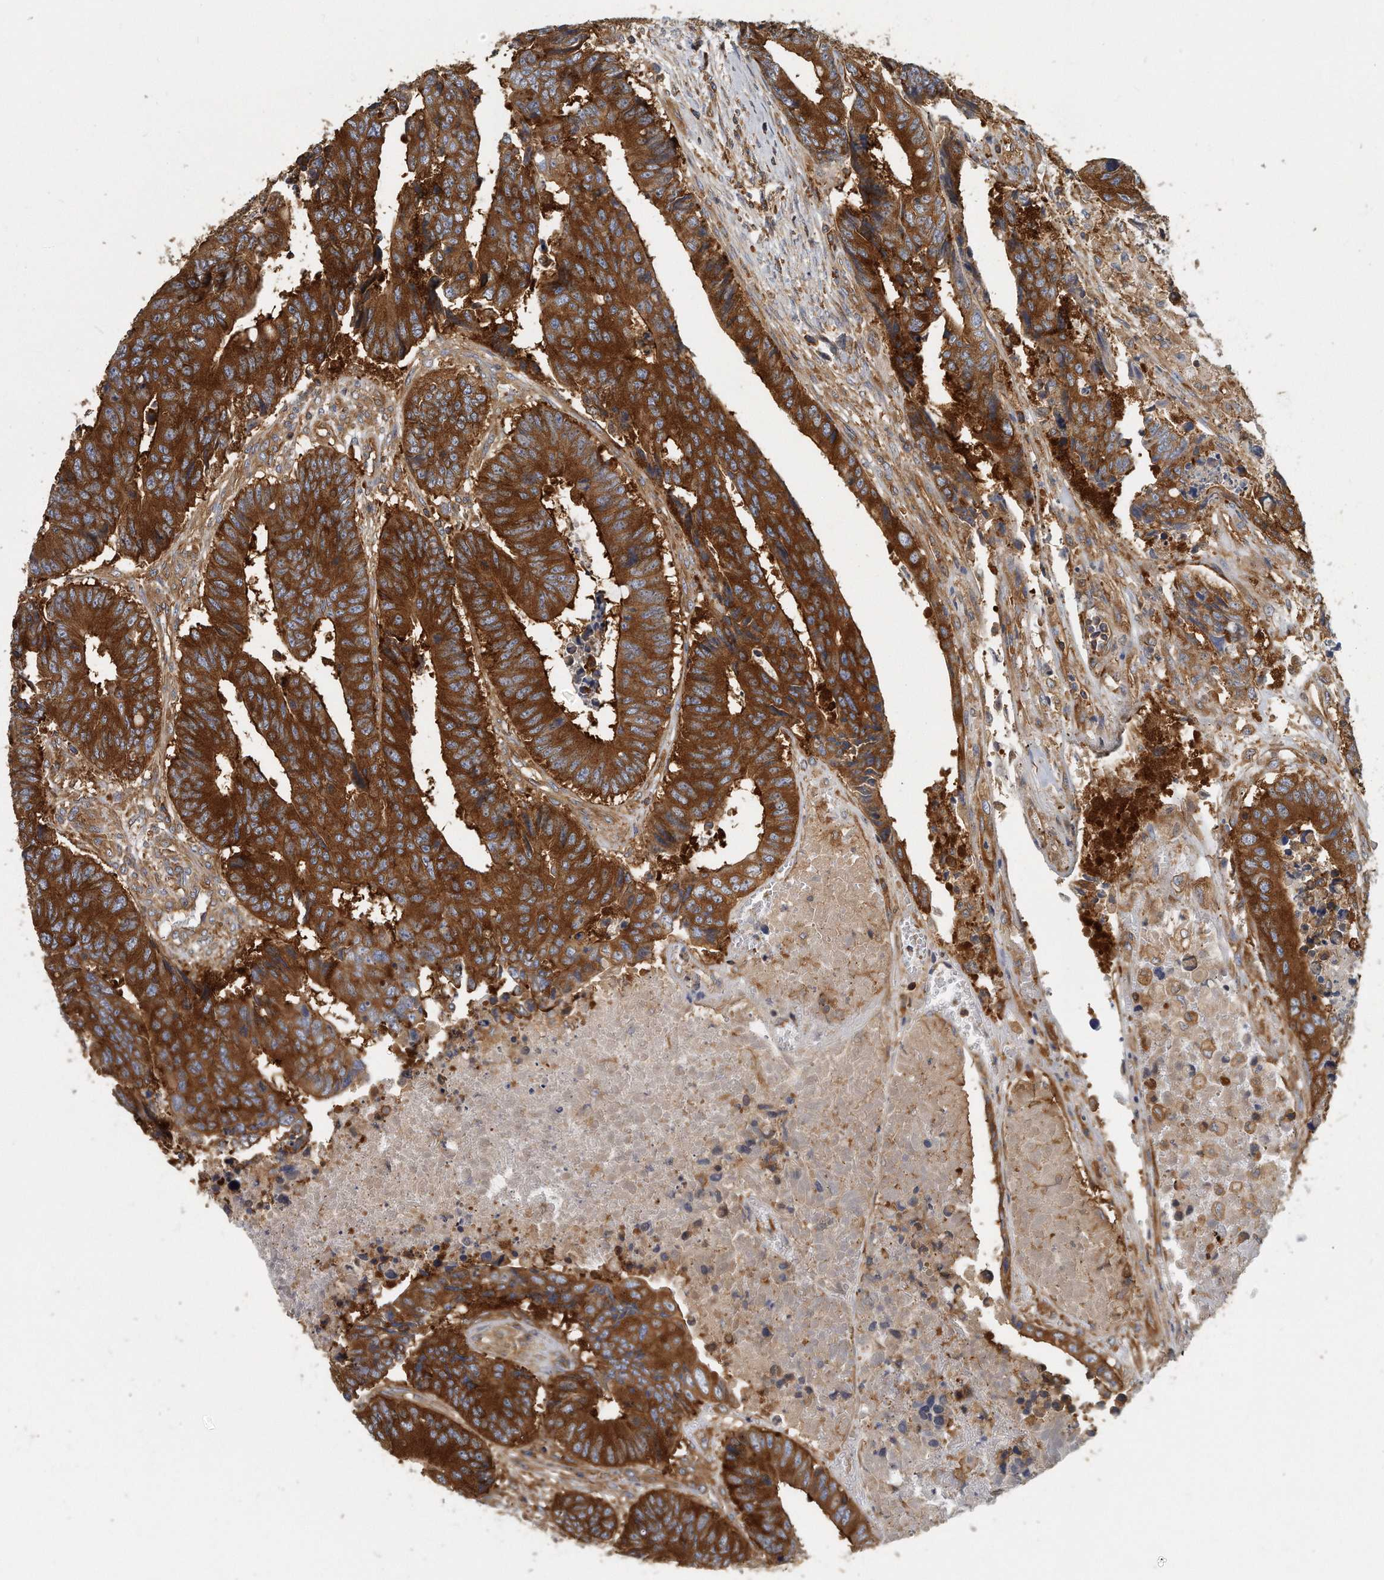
{"staining": {"intensity": "strong", "quantity": ">75%", "location": "cytoplasmic/membranous"}, "tissue": "colorectal cancer", "cell_type": "Tumor cells", "image_type": "cancer", "snomed": [{"axis": "morphology", "description": "Adenocarcinoma, NOS"}, {"axis": "topography", "description": "Rectum"}], "caption": "Immunohistochemical staining of colorectal adenocarcinoma reveals high levels of strong cytoplasmic/membranous protein staining in about >75% of tumor cells.", "gene": "EIF3I", "patient": {"sex": "male", "age": 84}}